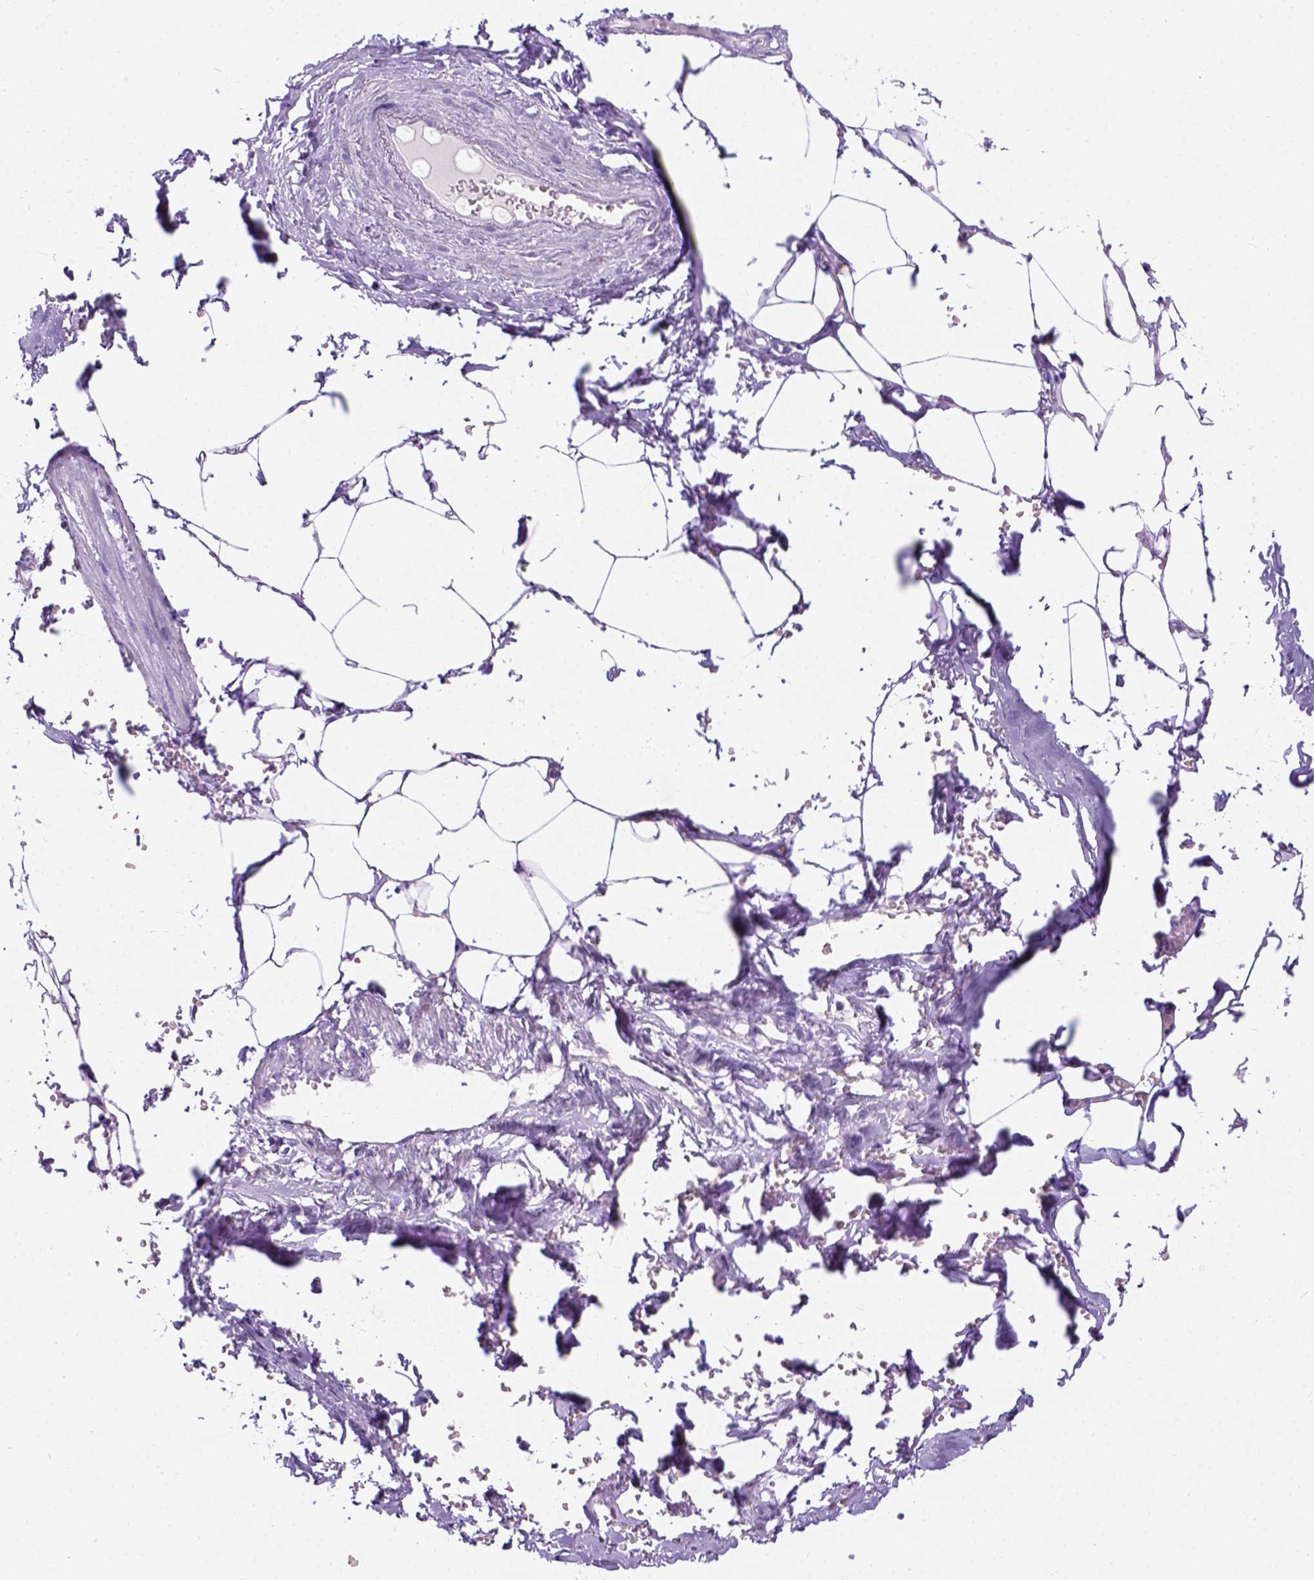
{"staining": {"intensity": "negative", "quantity": "none", "location": "none"}, "tissue": "adipose tissue", "cell_type": "Adipocytes", "image_type": "normal", "snomed": [{"axis": "morphology", "description": "Normal tissue, NOS"}, {"axis": "topography", "description": "Prostate"}, {"axis": "topography", "description": "Peripheral nerve tissue"}], "caption": "Immunohistochemical staining of benign adipose tissue shows no significant positivity in adipocytes. (Stains: DAB immunohistochemistry (IHC) with hematoxylin counter stain, Microscopy: brightfield microscopy at high magnification).", "gene": "C7orf57", "patient": {"sex": "male", "age": 55}}